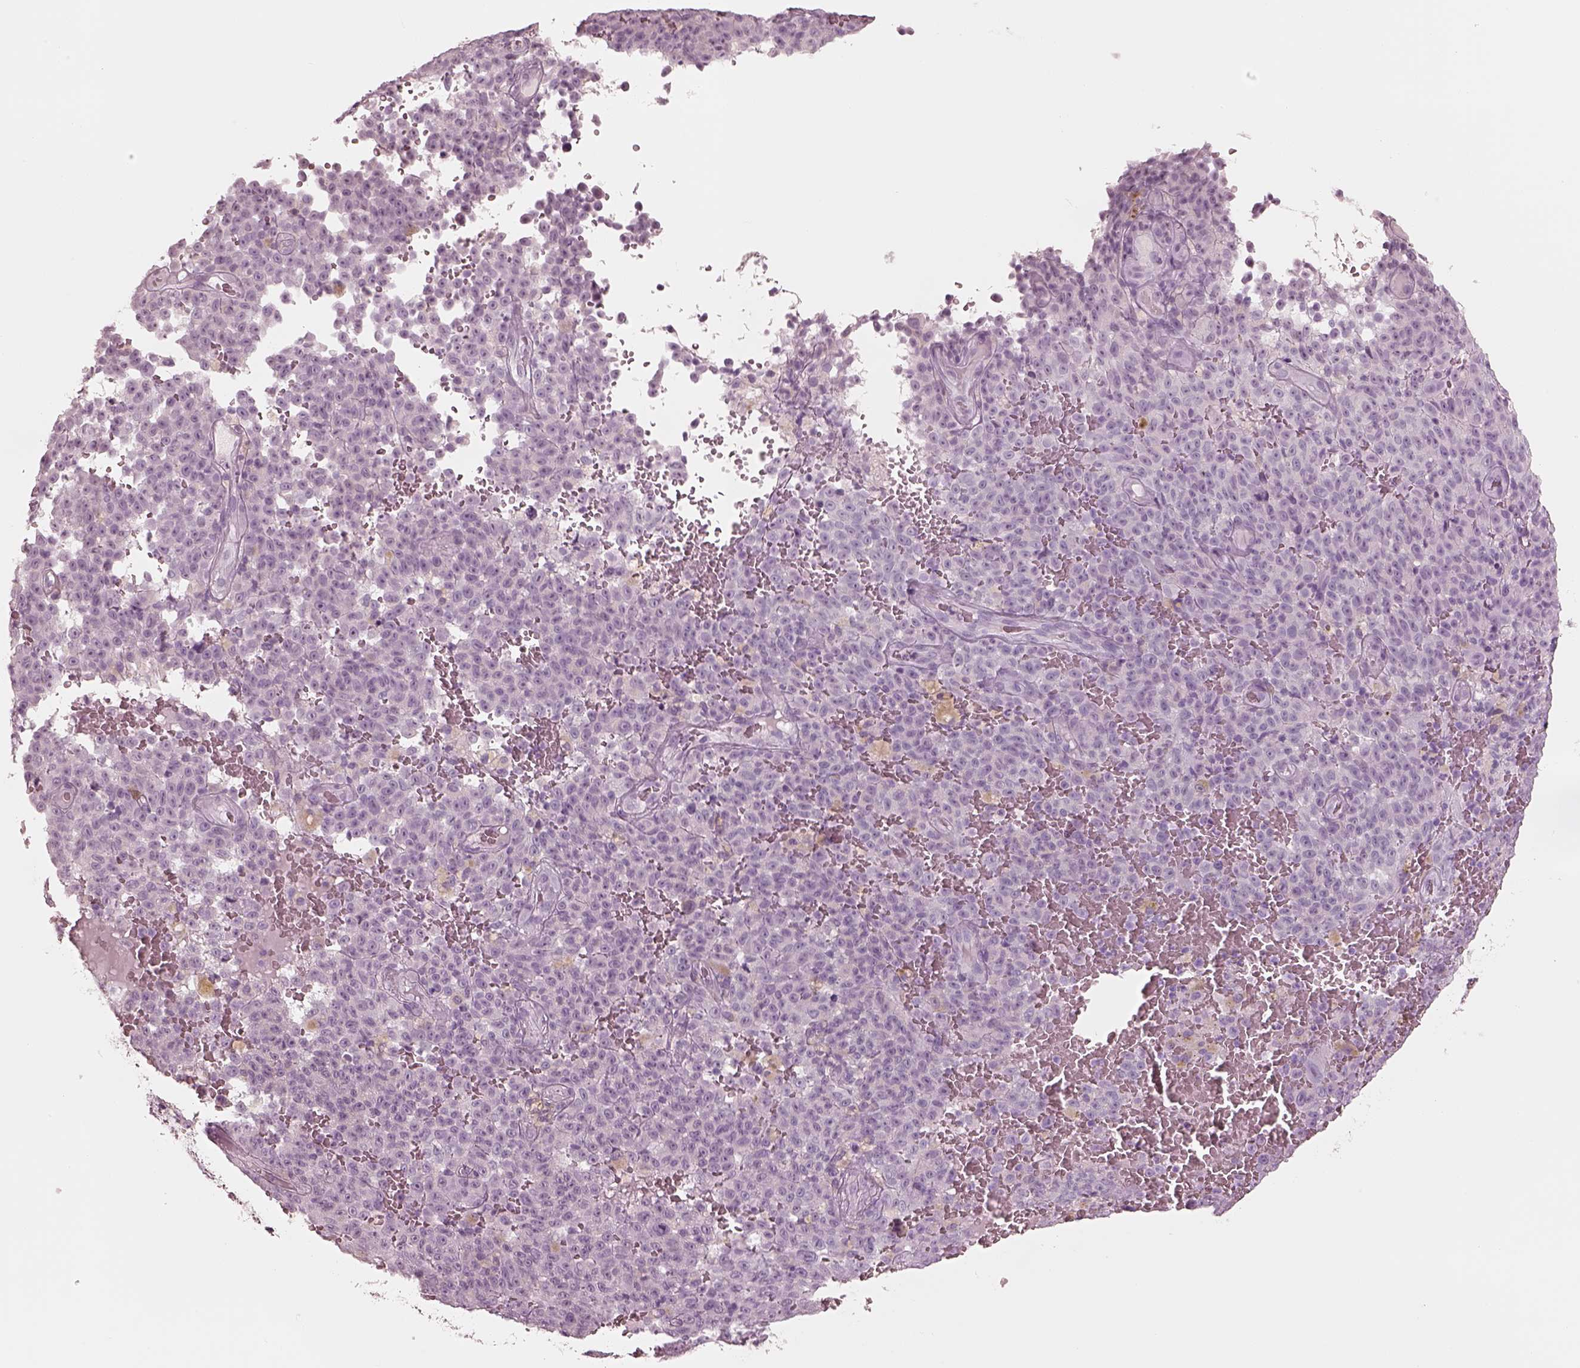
{"staining": {"intensity": "negative", "quantity": "none", "location": "none"}, "tissue": "melanoma", "cell_type": "Tumor cells", "image_type": "cancer", "snomed": [{"axis": "morphology", "description": "Malignant melanoma, NOS"}, {"axis": "topography", "description": "Skin"}], "caption": "Immunohistochemistry image of neoplastic tissue: malignant melanoma stained with DAB shows no significant protein expression in tumor cells.", "gene": "PON3", "patient": {"sex": "female", "age": 82}}